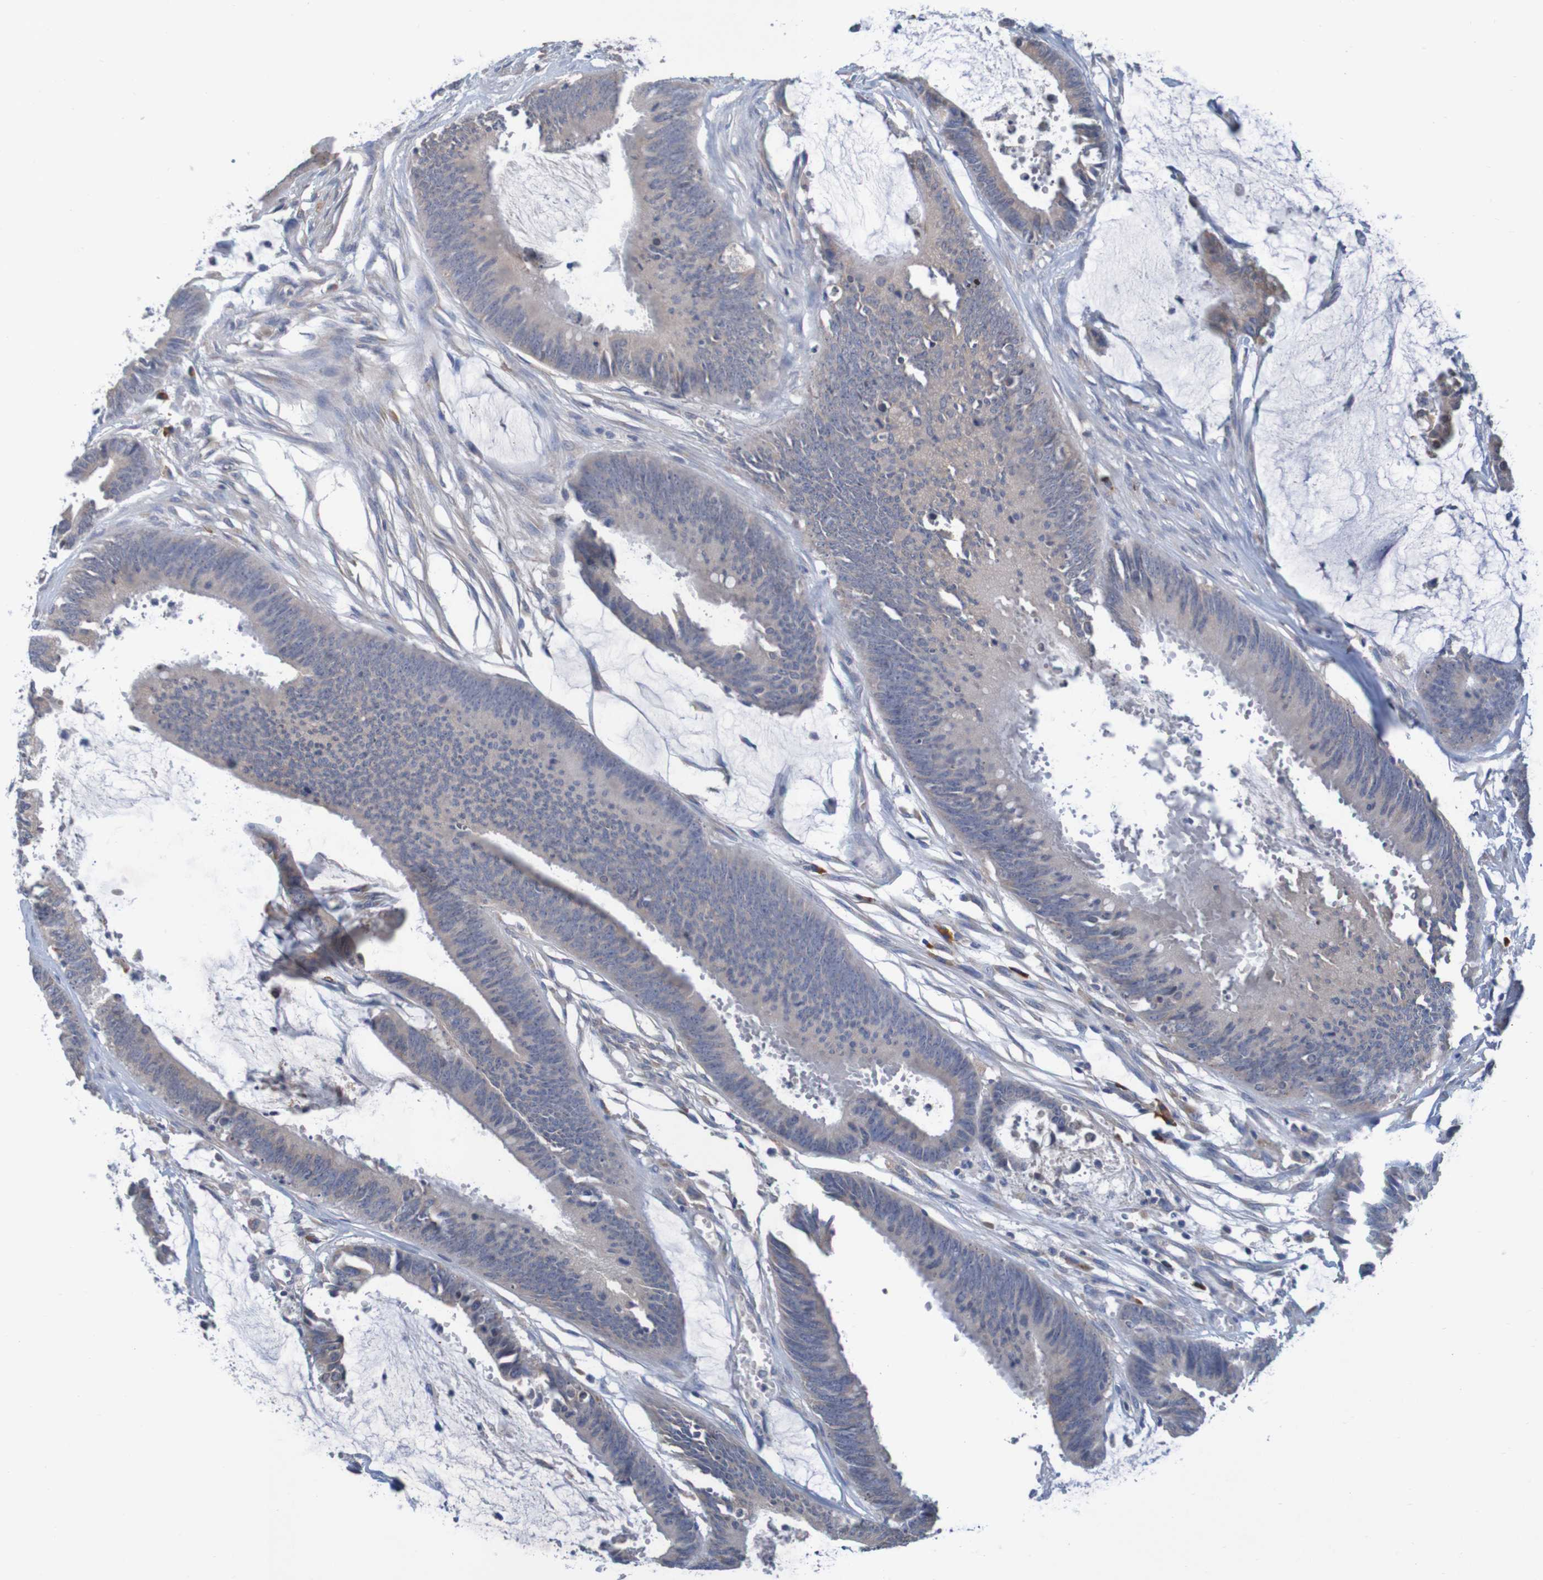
{"staining": {"intensity": "weak", "quantity": "25%-75%", "location": "cytoplasmic/membranous"}, "tissue": "colorectal cancer", "cell_type": "Tumor cells", "image_type": "cancer", "snomed": [{"axis": "morphology", "description": "Adenocarcinoma, NOS"}, {"axis": "topography", "description": "Rectum"}], "caption": "A histopathology image showing weak cytoplasmic/membranous staining in about 25%-75% of tumor cells in colorectal adenocarcinoma, as visualized by brown immunohistochemical staining.", "gene": "LTA", "patient": {"sex": "female", "age": 66}}